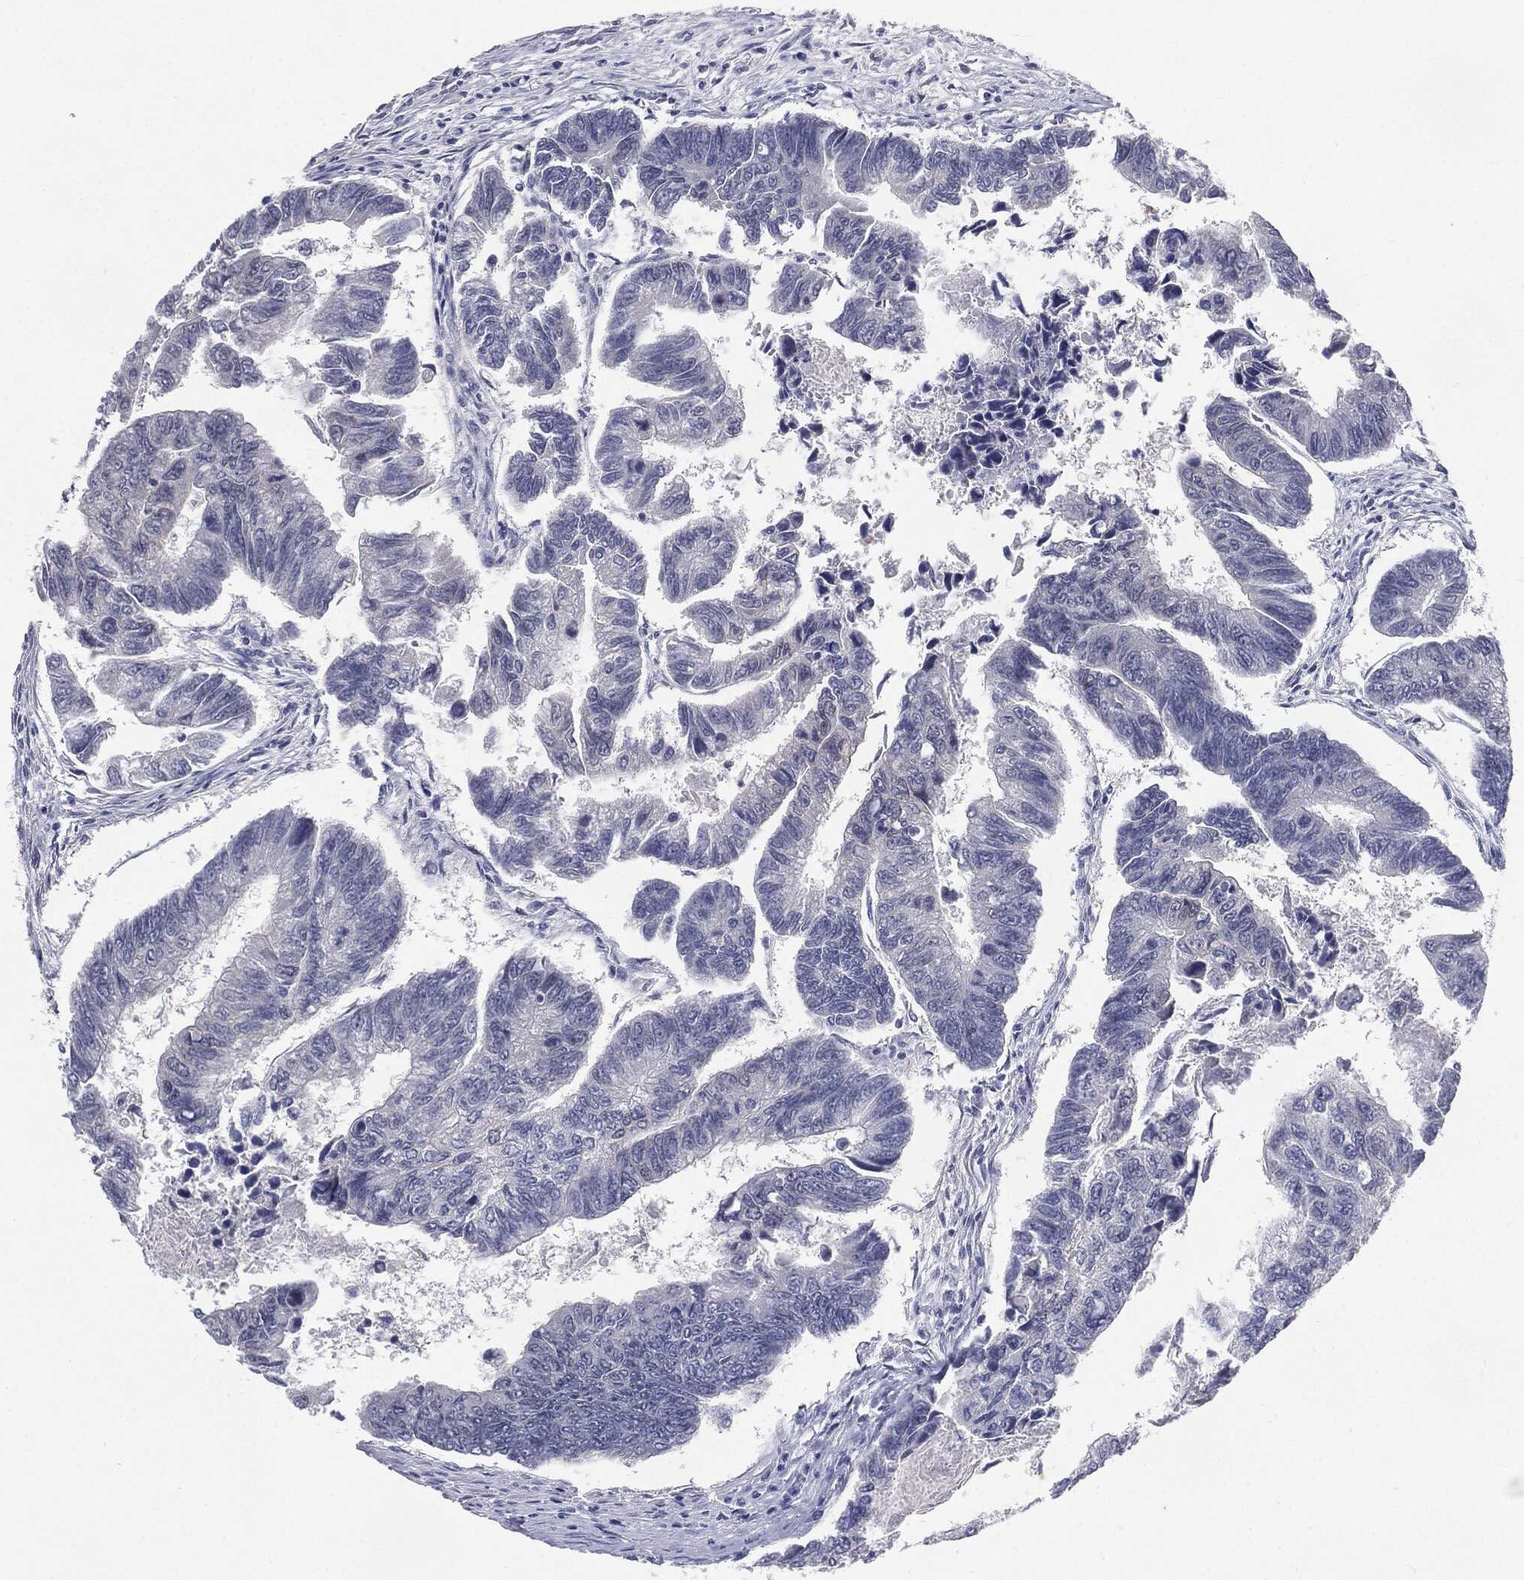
{"staining": {"intensity": "negative", "quantity": "none", "location": "none"}, "tissue": "colorectal cancer", "cell_type": "Tumor cells", "image_type": "cancer", "snomed": [{"axis": "morphology", "description": "Adenocarcinoma, NOS"}, {"axis": "topography", "description": "Colon"}], "caption": "A photomicrograph of colorectal adenocarcinoma stained for a protein exhibits no brown staining in tumor cells.", "gene": "SLC2A2", "patient": {"sex": "female", "age": 65}}